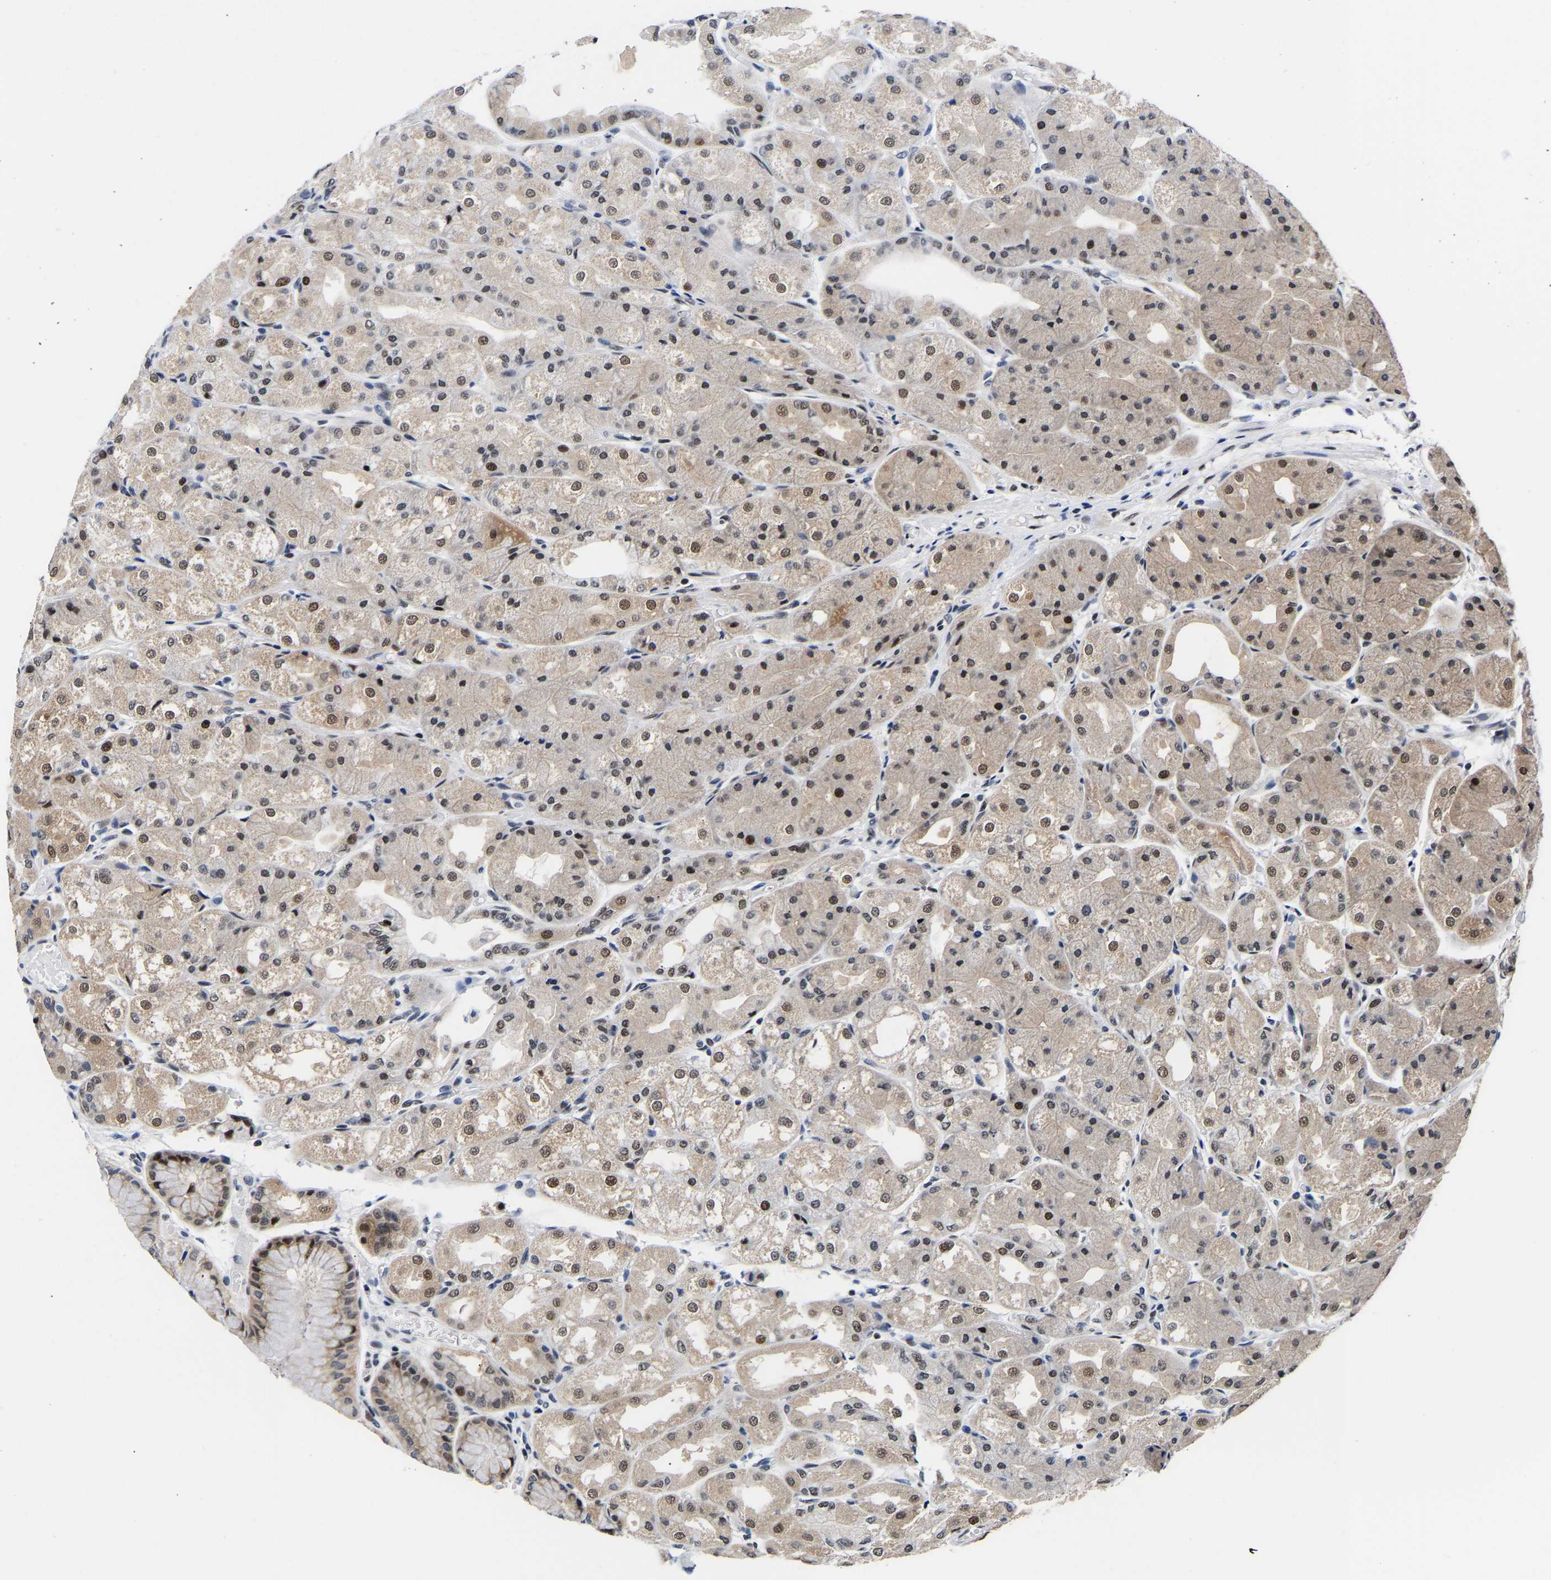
{"staining": {"intensity": "moderate", "quantity": "25%-75%", "location": "cytoplasmic/membranous,nuclear"}, "tissue": "stomach", "cell_type": "Glandular cells", "image_type": "normal", "snomed": [{"axis": "morphology", "description": "Normal tissue, NOS"}, {"axis": "topography", "description": "Stomach, upper"}], "caption": "The micrograph displays immunohistochemical staining of benign stomach. There is moderate cytoplasmic/membranous,nuclear staining is present in approximately 25%-75% of glandular cells.", "gene": "PTRHD1", "patient": {"sex": "male", "age": 72}}